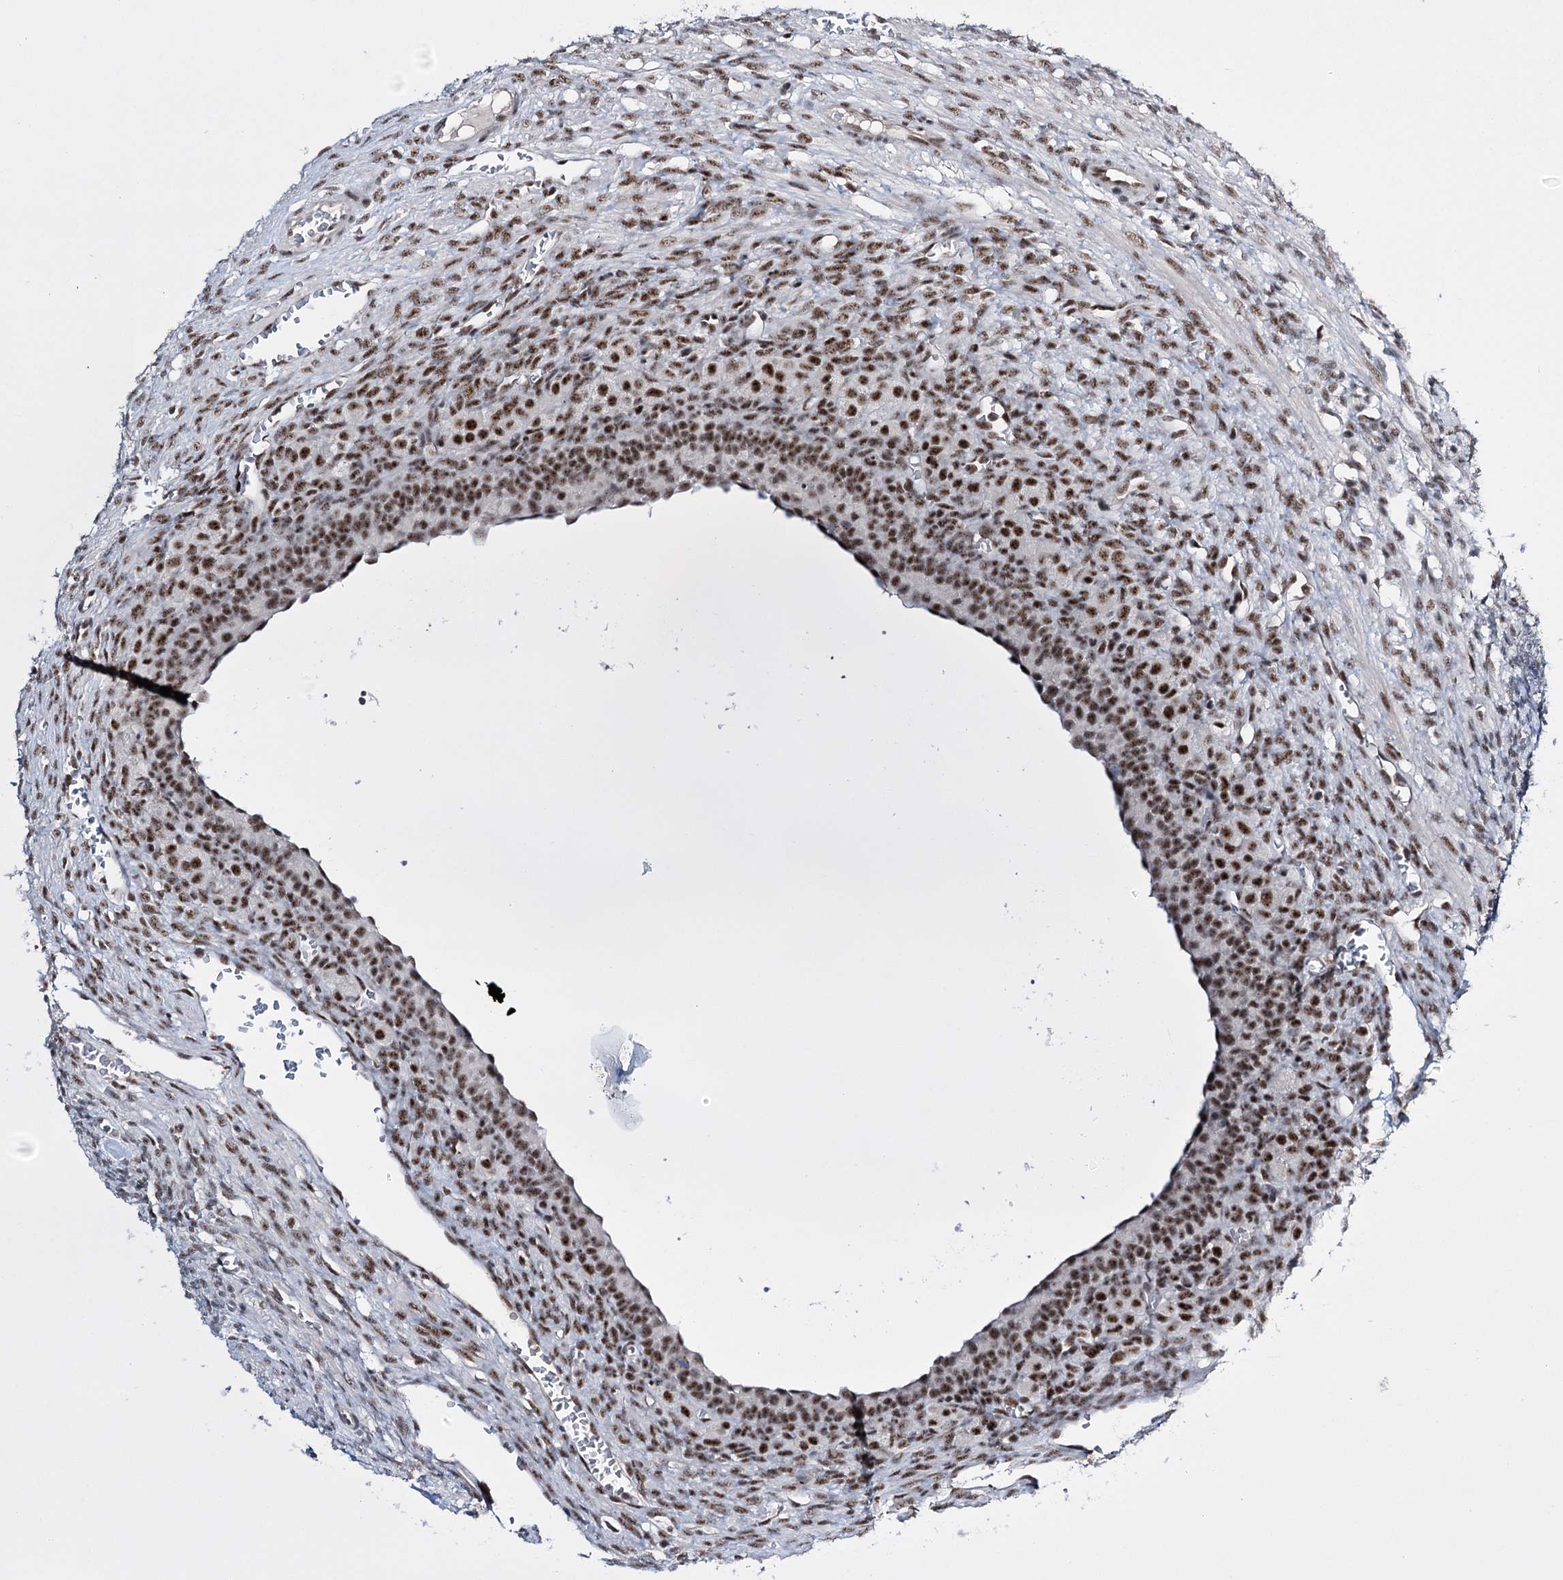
{"staining": {"intensity": "weak", "quantity": "25%-75%", "location": "nuclear"}, "tissue": "ovary", "cell_type": "Ovarian stroma cells", "image_type": "normal", "snomed": [{"axis": "morphology", "description": "Normal tissue, NOS"}, {"axis": "topography", "description": "Ovary"}], "caption": "The micrograph shows staining of normal ovary, revealing weak nuclear protein positivity (brown color) within ovarian stroma cells. Nuclei are stained in blue.", "gene": "PRPF40A", "patient": {"sex": "female", "age": 27}}